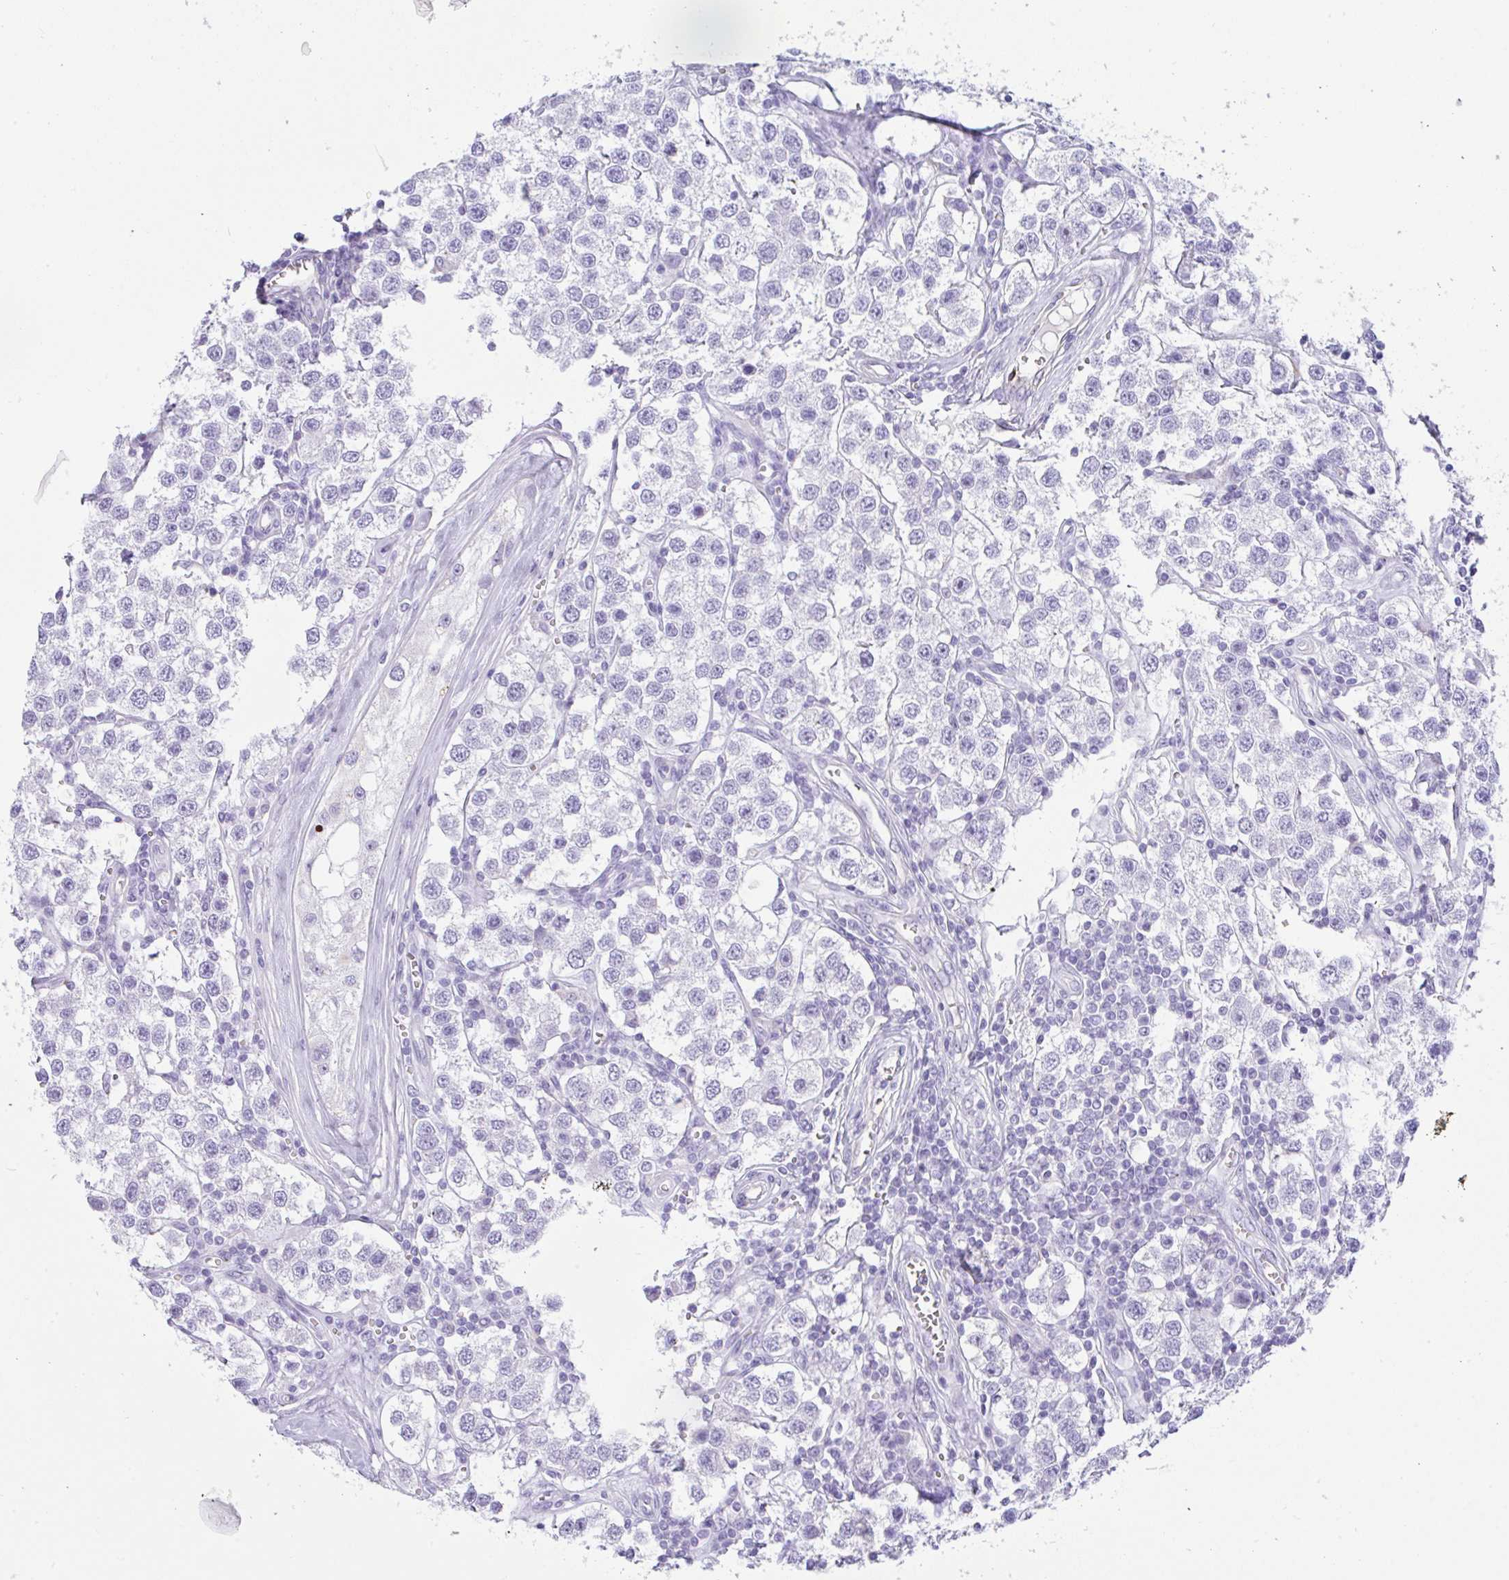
{"staining": {"intensity": "negative", "quantity": "none", "location": "none"}, "tissue": "testis cancer", "cell_type": "Tumor cells", "image_type": "cancer", "snomed": [{"axis": "morphology", "description": "Seminoma, NOS"}, {"axis": "topography", "description": "Testis"}], "caption": "High magnification brightfield microscopy of testis seminoma stained with DAB (brown) and counterstained with hematoxylin (blue): tumor cells show no significant expression.", "gene": "NDUFAF8", "patient": {"sex": "male", "age": 34}}